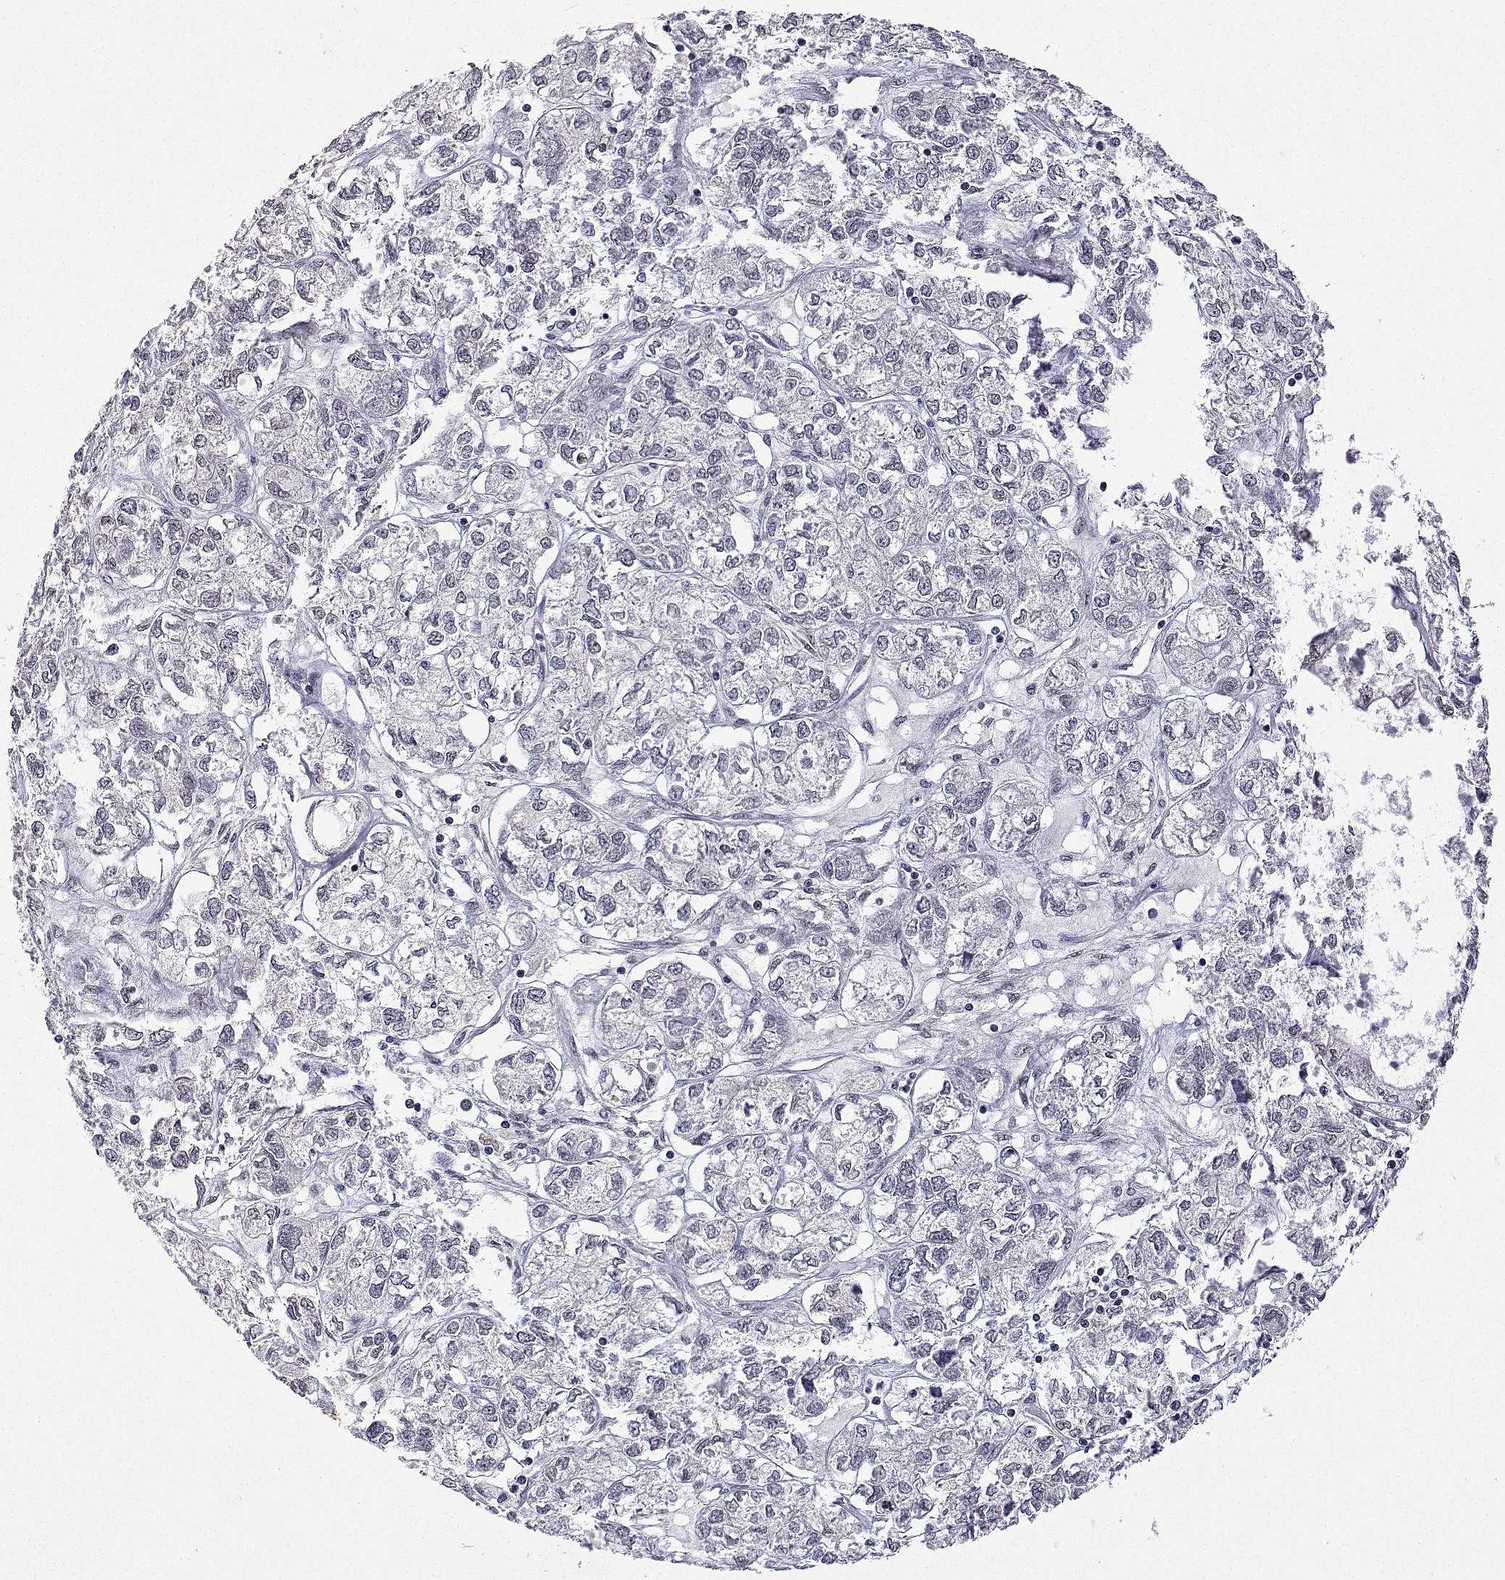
{"staining": {"intensity": "negative", "quantity": "none", "location": "none"}, "tissue": "ovarian cancer", "cell_type": "Tumor cells", "image_type": "cancer", "snomed": [{"axis": "morphology", "description": "Carcinoma, endometroid"}, {"axis": "topography", "description": "Ovary"}], "caption": "This is an immunohistochemistry histopathology image of human endometroid carcinoma (ovarian). There is no staining in tumor cells.", "gene": "XPC", "patient": {"sex": "female", "age": 64}}